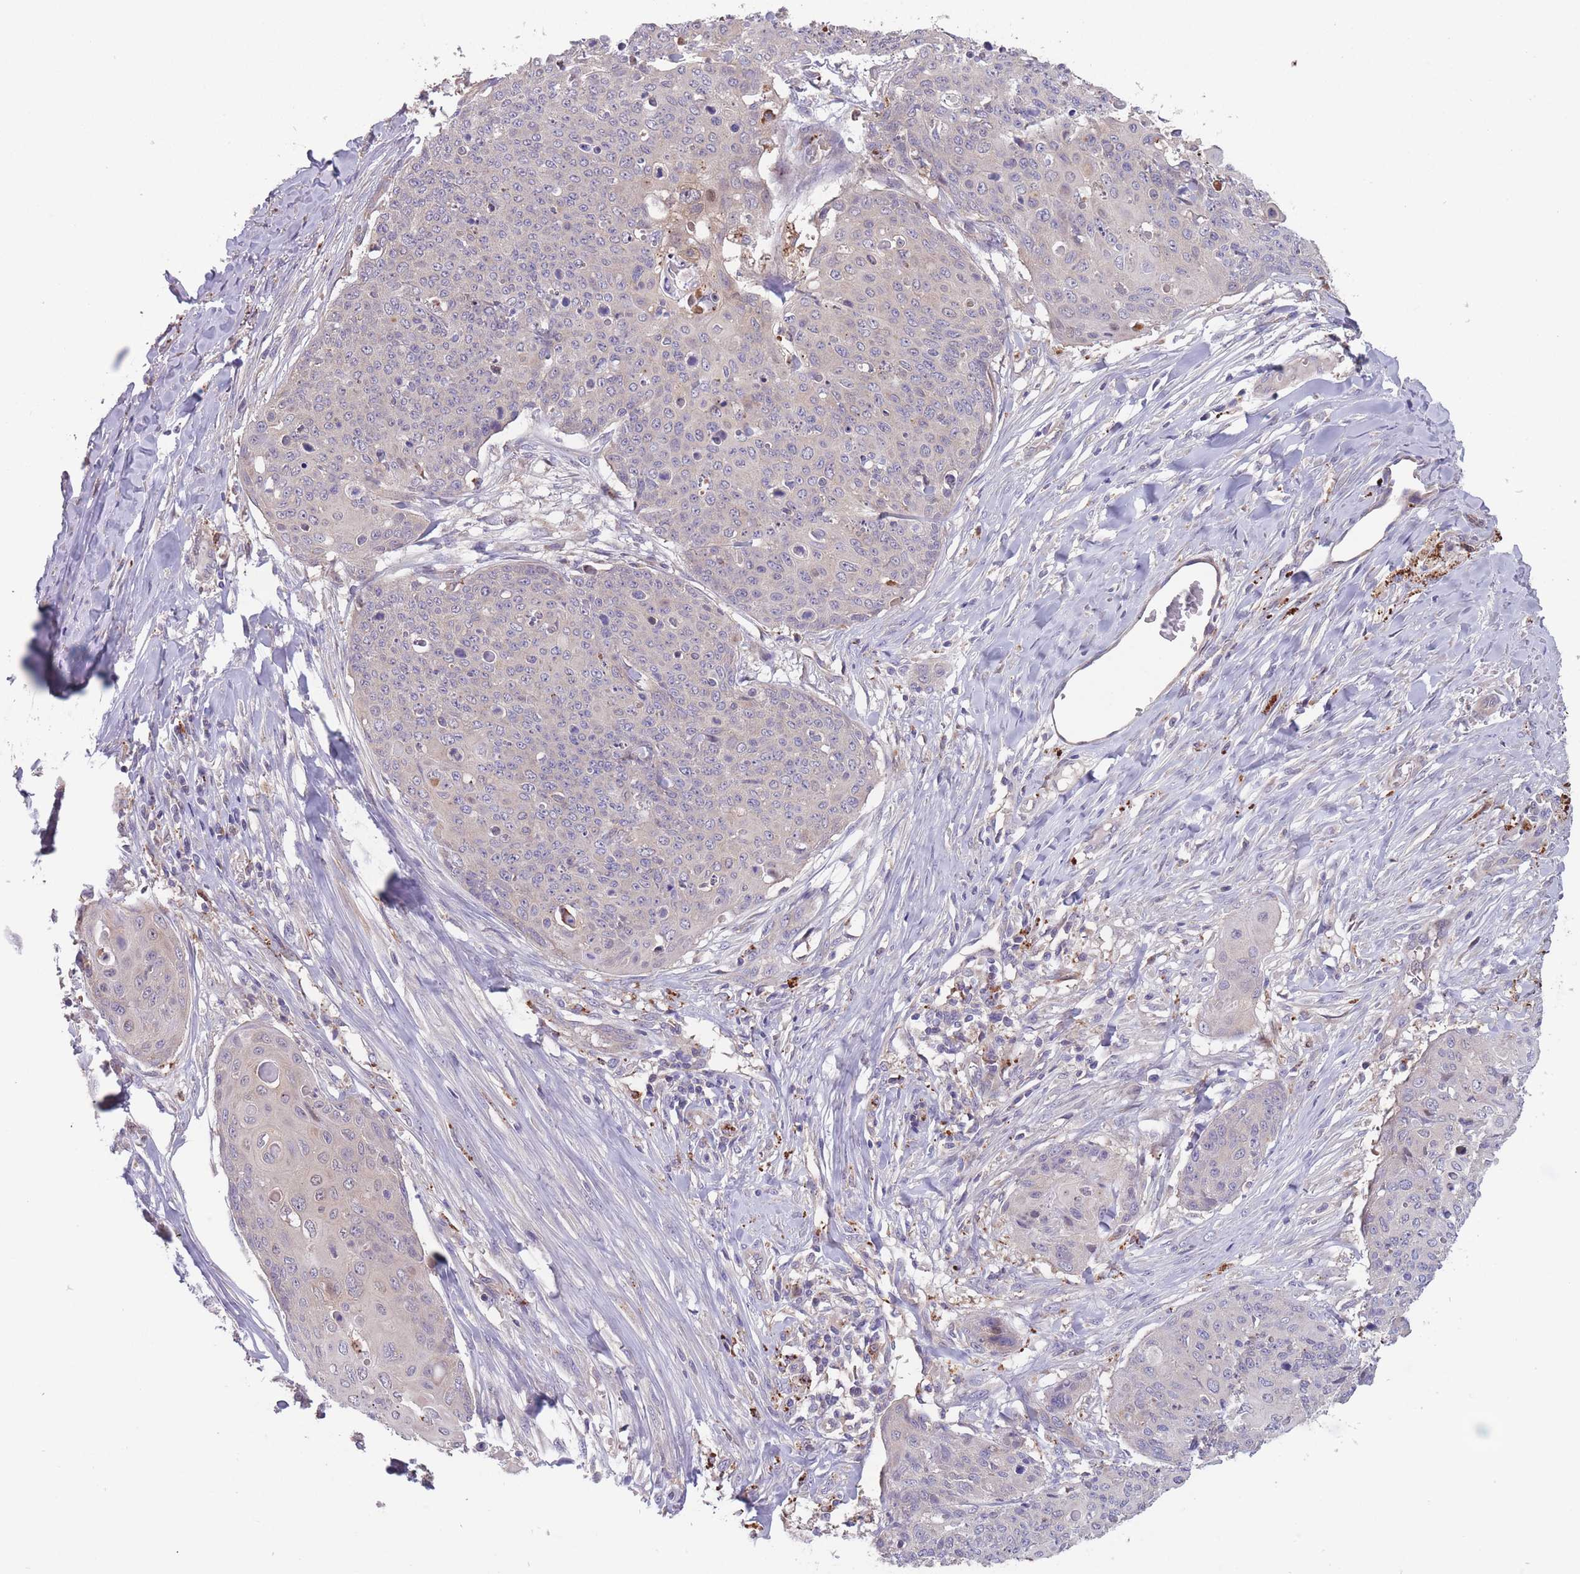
{"staining": {"intensity": "negative", "quantity": "none", "location": "none"}, "tissue": "skin cancer", "cell_type": "Tumor cells", "image_type": "cancer", "snomed": [{"axis": "morphology", "description": "Squamous cell carcinoma, NOS"}, {"axis": "topography", "description": "Skin"}, {"axis": "topography", "description": "Vulva"}], "caption": "A micrograph of human skin cancer (squamous cell carcinoma) is negative for staining in tumor cells.", "gene": "ITPKC", "patient": {"sex": "female", "age": 85}}